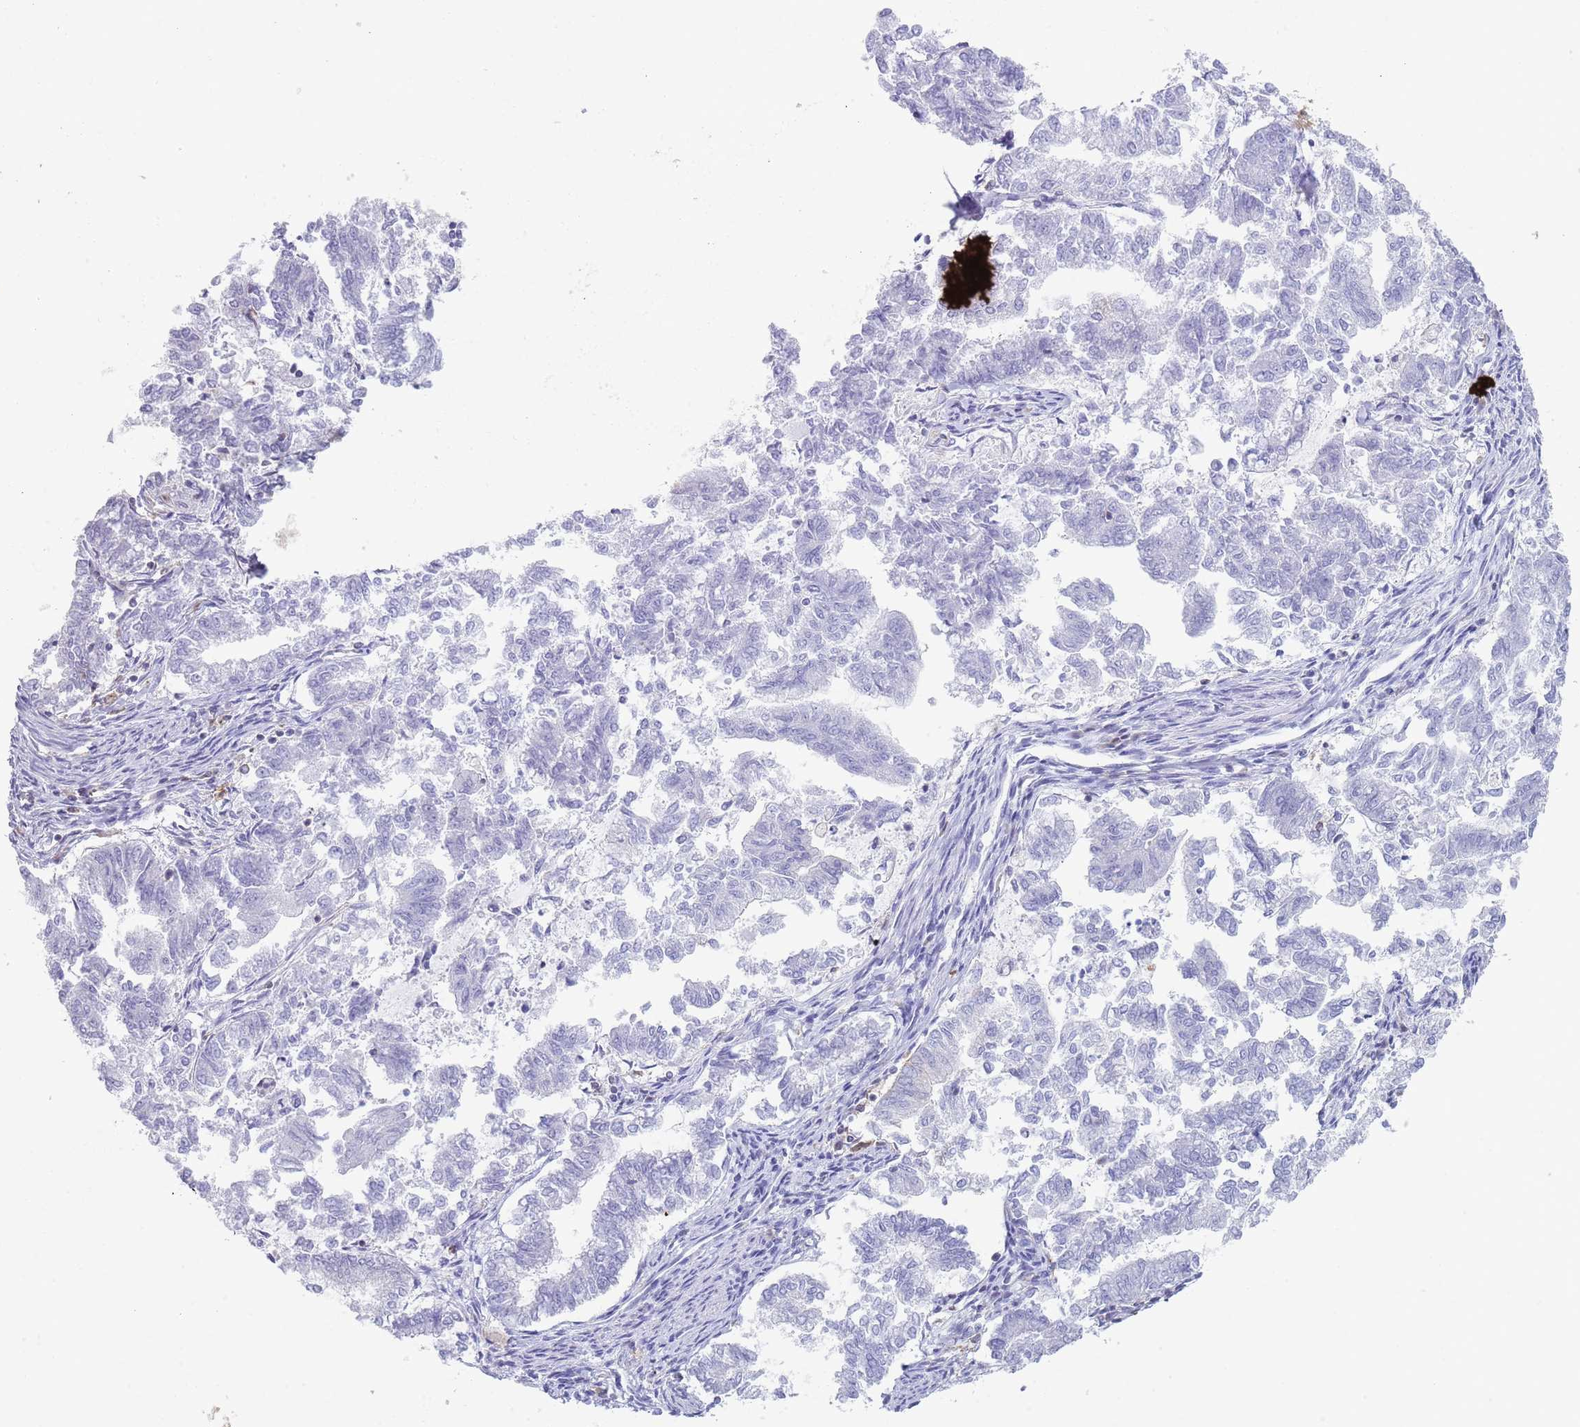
{"staining": {"intensity": "negative", "quantity": "none", "location": "none"}, "tissue": "endometrial cancer", "cell_type": "Tumor cells", "image_type": "cancer", "snomed": [{"axis": "morphology", "description": "Adenocarcinoma, NOS"}, {"axis": "topography", "description": "Endometrium"}], "caption": "Immunohistochemistry (IHC) photomicrograph of endometrial cancer stained for a protein (brown), which reveals no staining in tumor cells. (Stains: DAB (3,3'-diaminobenzidine) immunohistochemistry with hematoxylin counter stain, Microscopy: brightfield microscopy at high magnification).", "gene": "LPXN", "patient": {"sex": "female", "age": 79}}